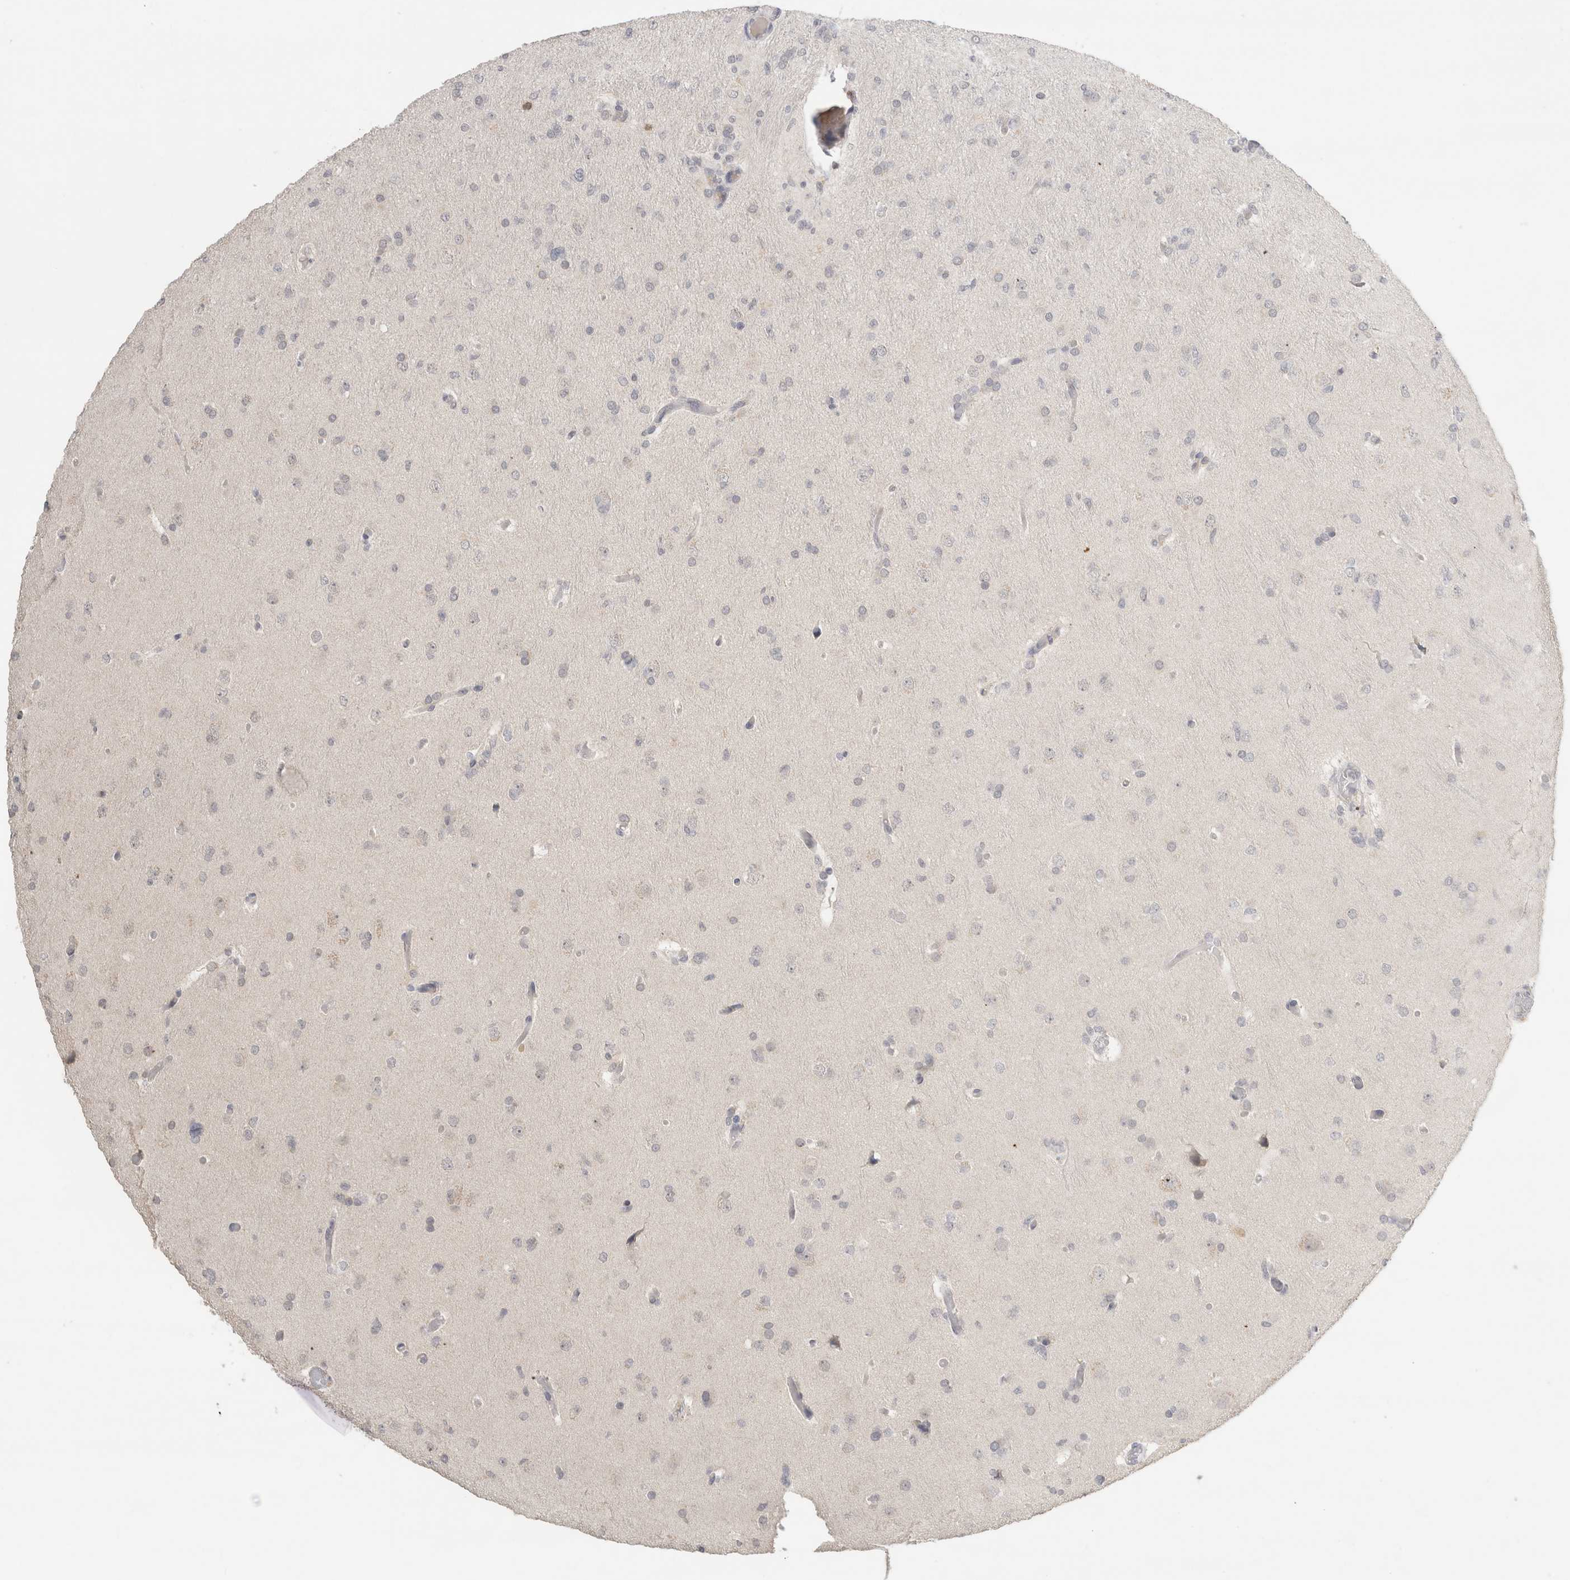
{"staining": {"intensity": "negative", "quantity": "none", "location": "none"}, "tissue": "glioma", "cell_type": "Tumor cells", "image_type": "cancer", "snomed": [{"axis": "morphology", "description": "Glioma, malignant, High grade"}, {"axis": "topography", "description": "Cerebral cortex"}], "caption": "A photomicrograph of human glioma is negative for staining in tumor cells.", "gene": "TRAT1", "patient": {"sex": "female", "age": 36}}